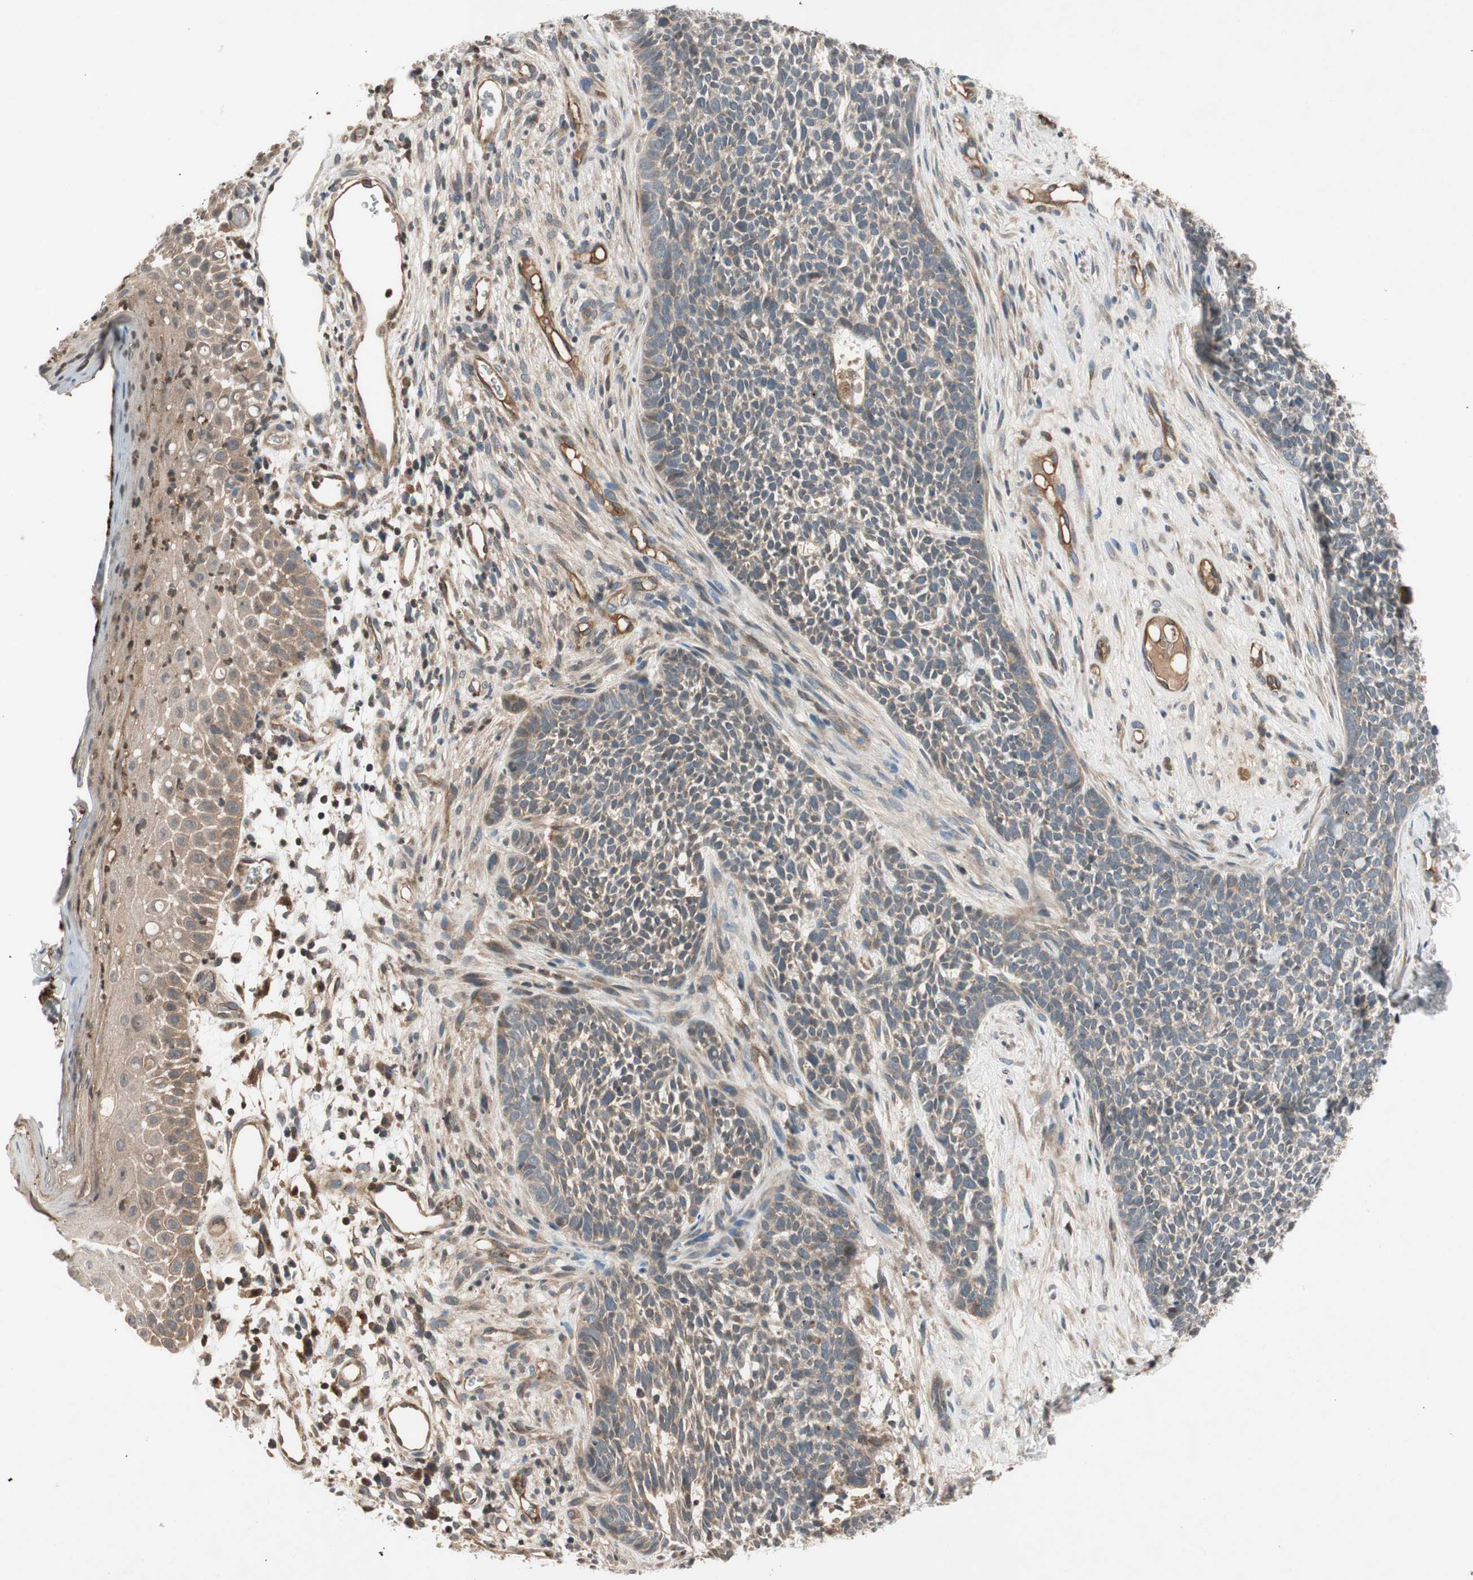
{"staining": {"intensity": "weak", "quantity": "25%-75%", "location": "cytoplasmic/membranous"}, "tissue": "skin cancer", "cell_type": "Tumor cells", "image_type": "cancer", "snomed": [{"axis": "morphology", "description": "Basal cell carcinoma"}, {"axis": "topography", "description": "Skin"}], "caption": "High-magnification brightfield microscopy of skin basal cell carcinoma stained with DAB (brown) and counterstained with hematoxylin (blue). tumor cells exhibit weak cytoplasmic/membranous staining is appreciated in approximately25%-75% of cells.", "gene": "GCLM", "patient": {"sex": "female", "age": 84}}